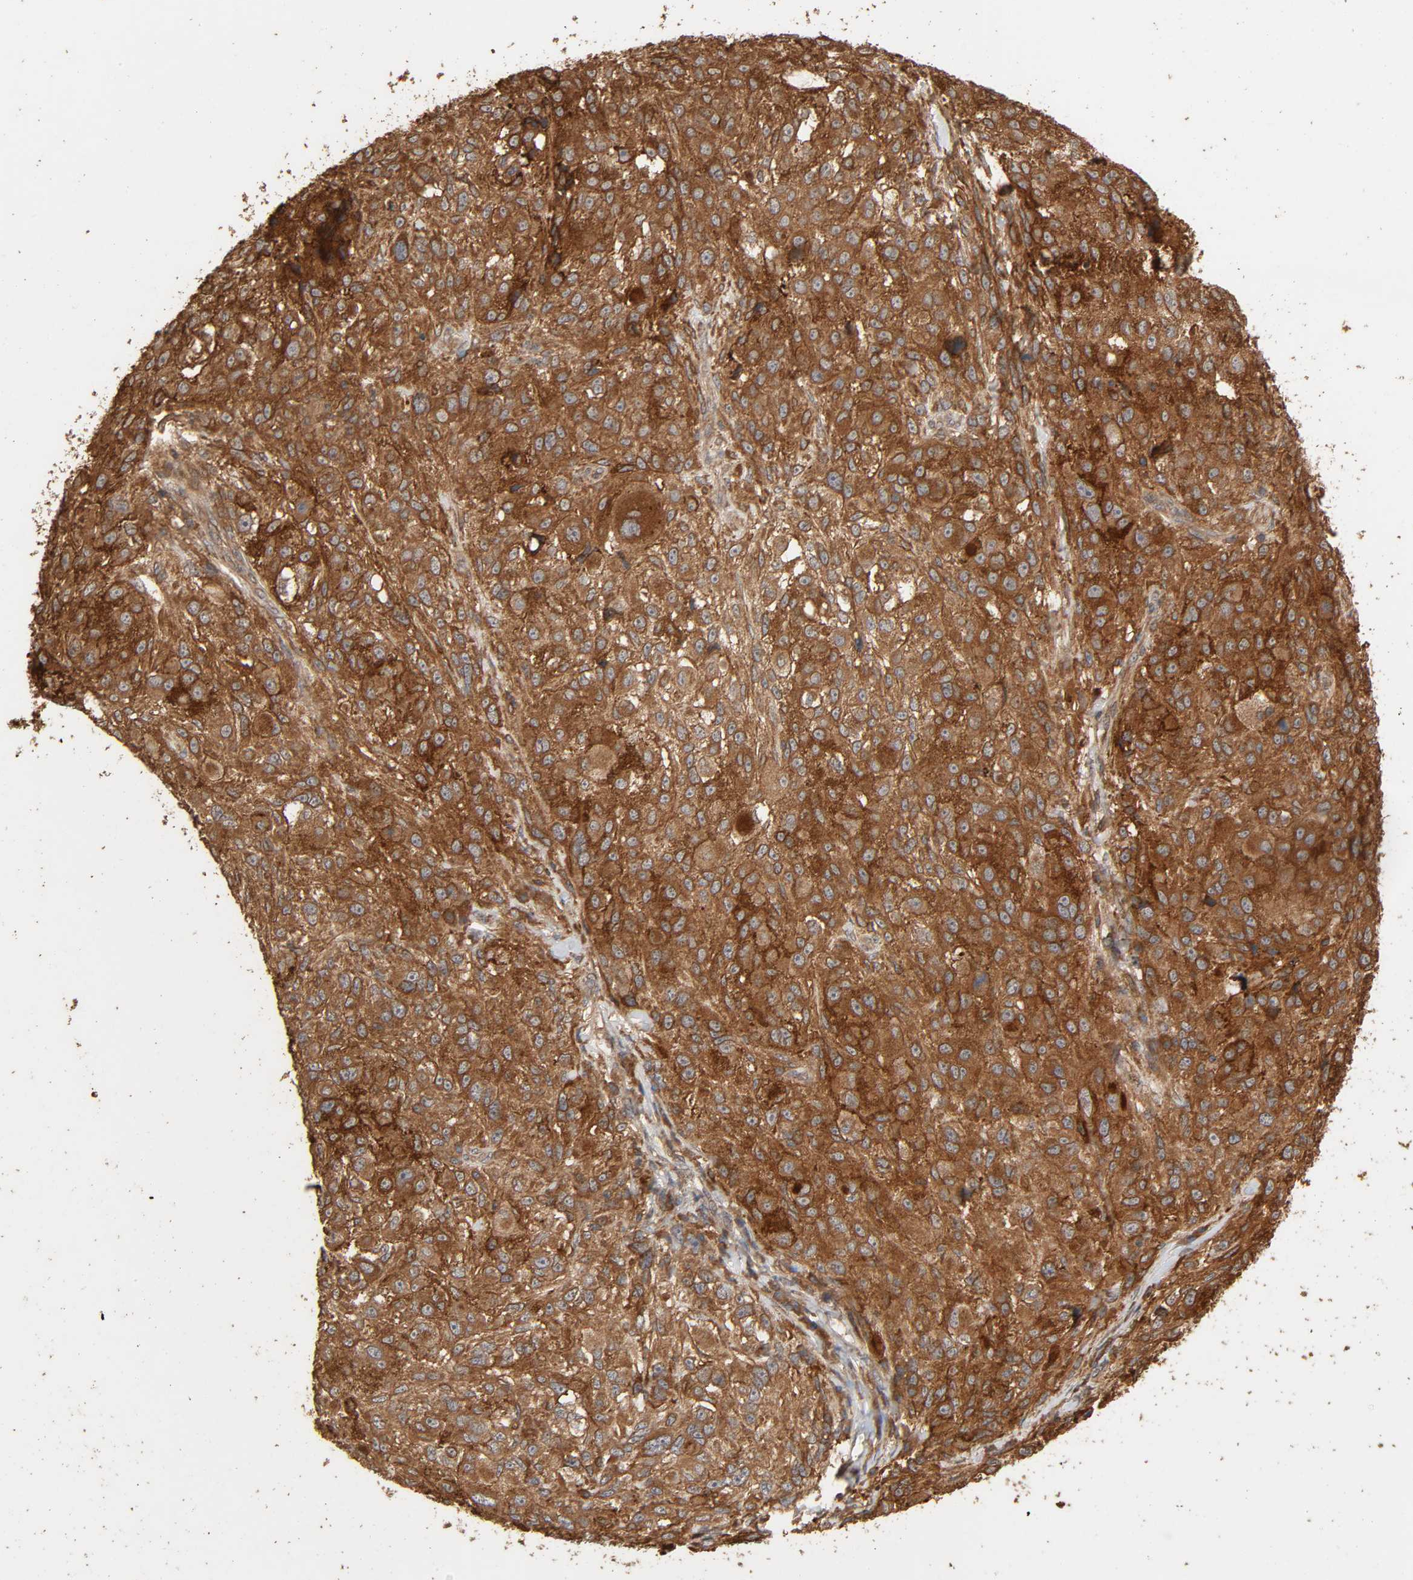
{"staining": {"intensity": "strong", "quantity": "25%-75%", "location": "cytoplasmic/membranous"}, "tissue": "melanoma", "cell_type": "Tumor cells", "image_type": "cancer", "snomed": [{"axis": "morphology", "description": "Necrosis, NOS"}, {"axis": "morphology", "description": "Malignant melanoma, NOS"}, {"axis": "topography", "description": "Skin"}], "caption": "About 25%-75% of tumor cells in human melanoma demonstrate strong cytoplasmic/membranous protein expression as visualized by brown immunohistochemical staining.", "gene": "RPS6KA6", "patient": {"sex": "female", "age": 87}}